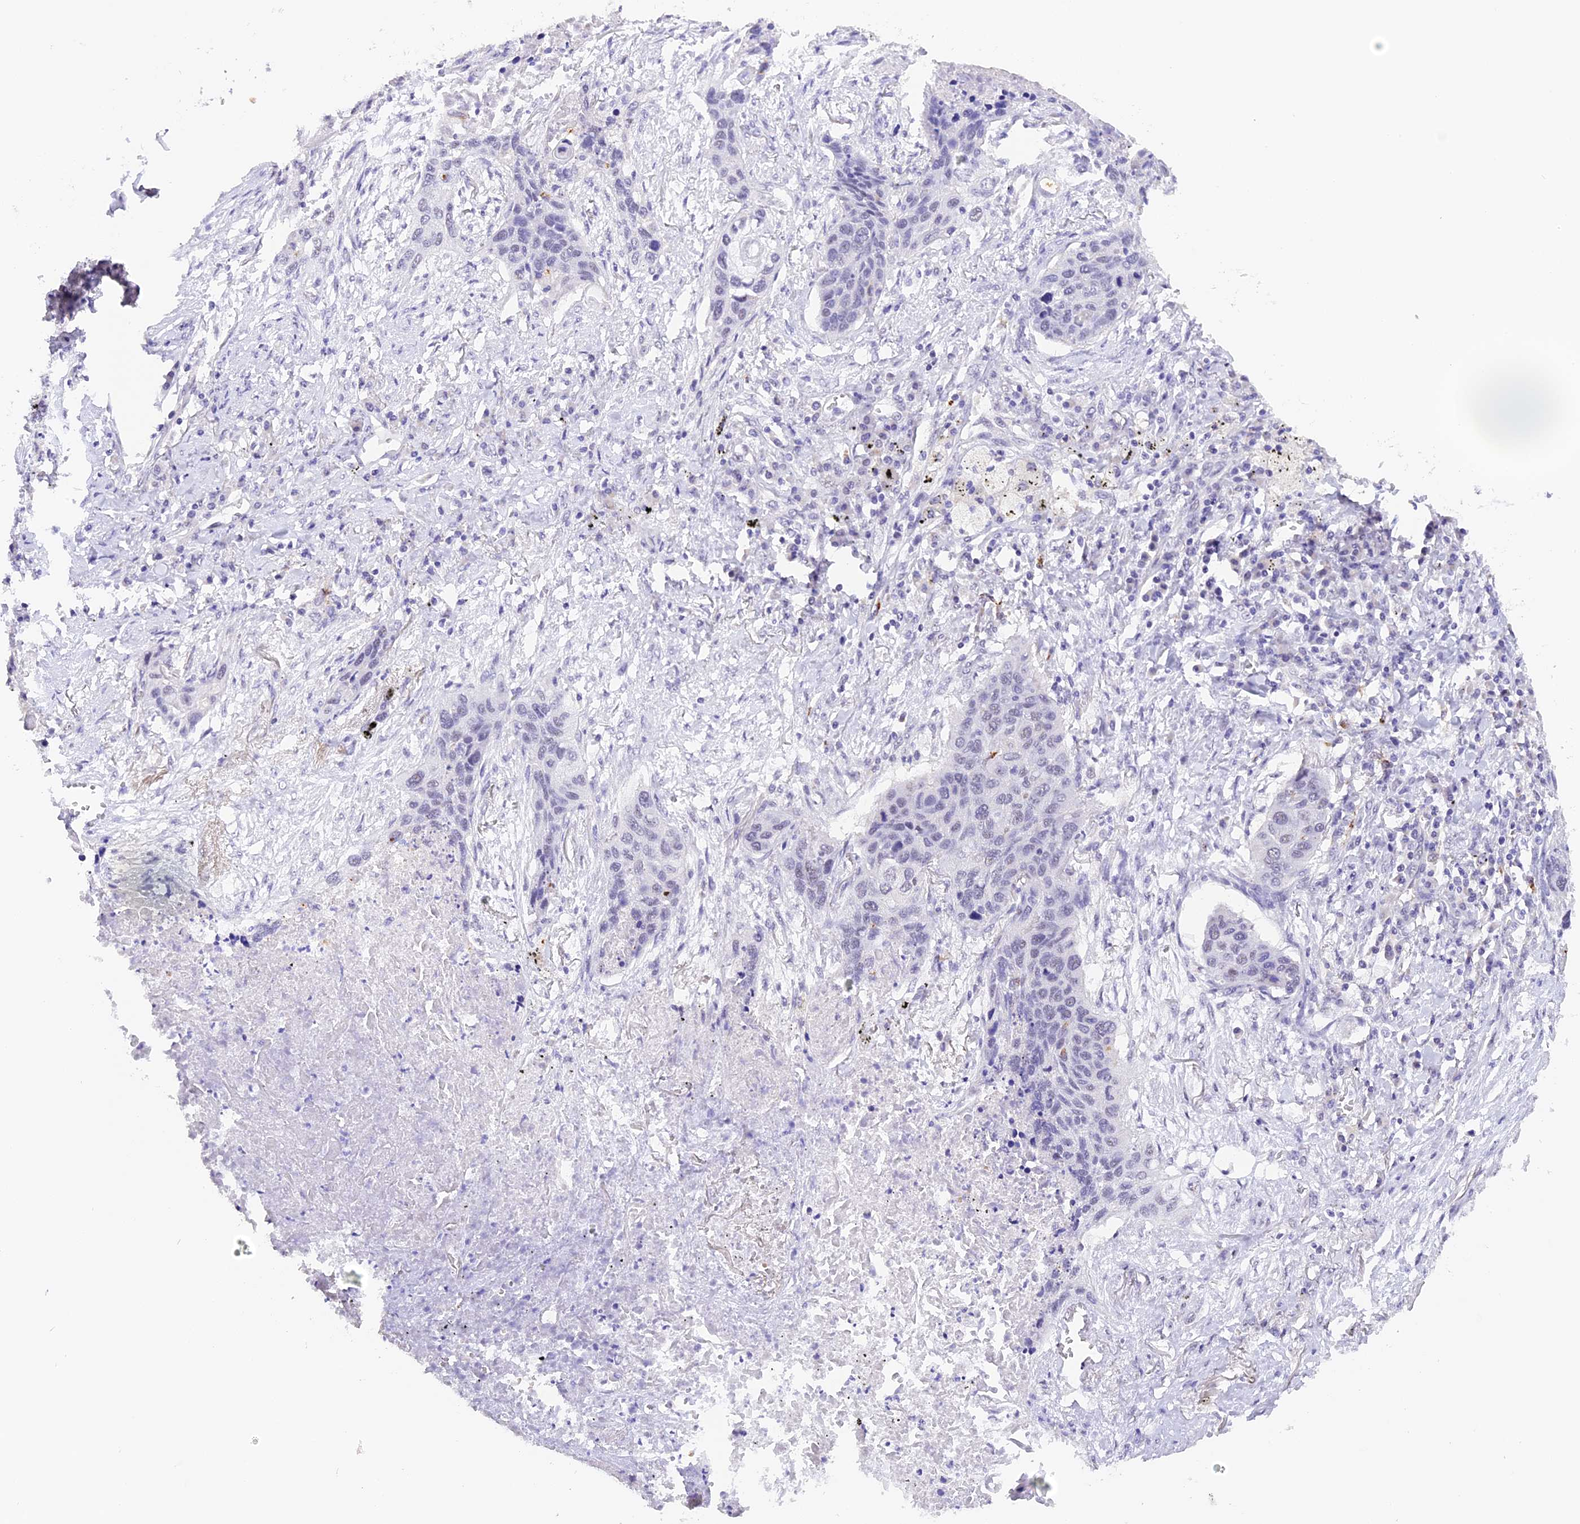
{"staining": {"intensity": "negative", "quantity": "none", "location": "none"}, "tissue": "lung cancer", "cell_type": "Tumor cells", "image_type": "cancer", "snomed": [{"axis": "morphology", "description": "Squamous cell carcinoma, NOS"}, {"axis": "topography", "description": "Lung"}], "caption": "The IHC histopathology image has no significant expression in tumor cells of lung cancer tissue.", "gene": "AHSP", "patient": {"sex": "female", "age": 63}}